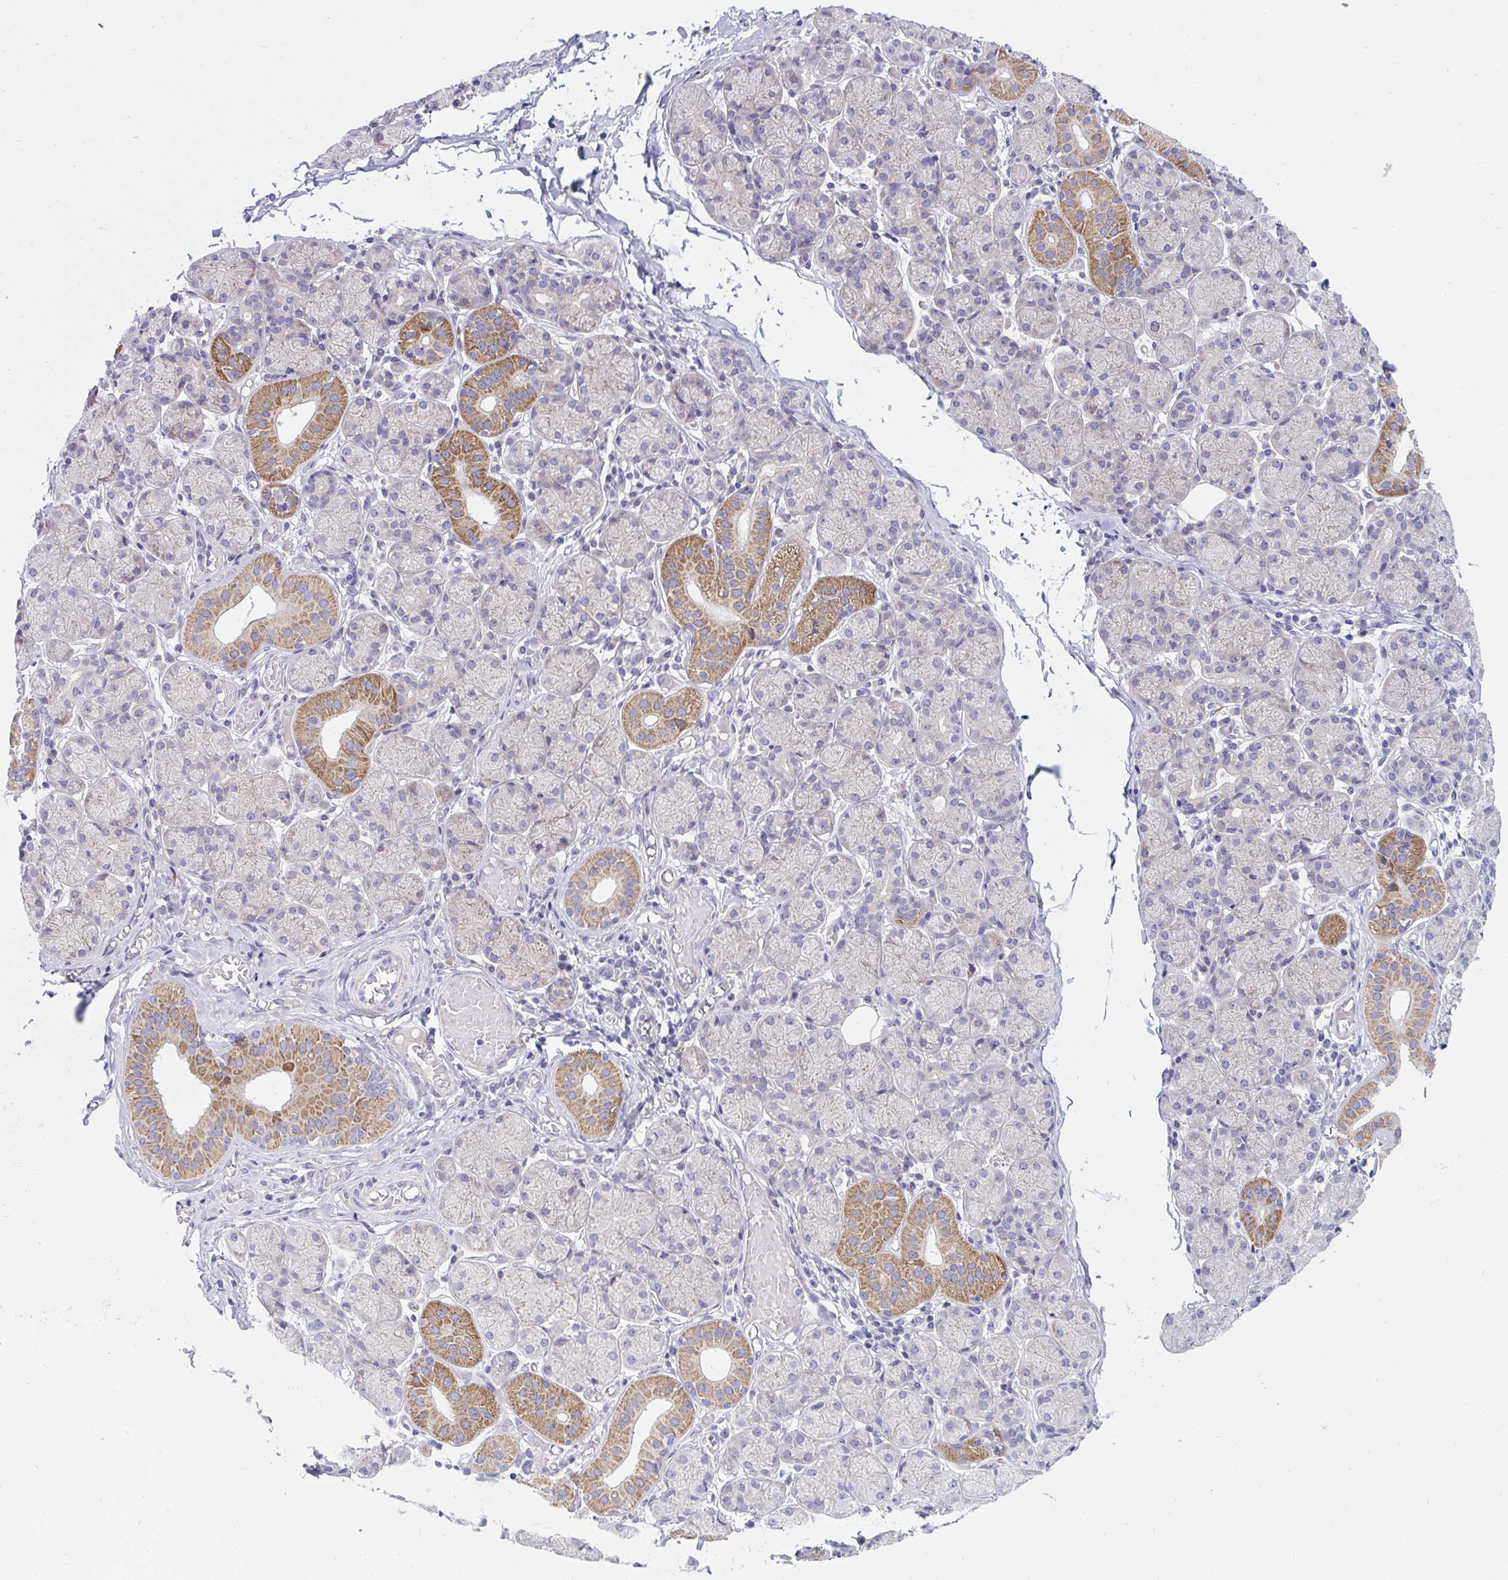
{"staining": {"intensity": "moderate", "quantity": "<25%", "location": "cytoplasmic/membranous"}, "tissue": "salivary gland", "cell_type": "Glandular cells", "image_type": "normal", "snomed": [{"axis": "morphology", "description": "Normal tissue, NOS"}, {"axis": "topography", "description": "Salivary gland"}], "caption": "Salivary gland stained for a protein reveals moderate cytoplasmic/membranous positivity in glandular cells. (DAB (3,3'-diaminobenzidine) IHC, brown staining for protein, blue staining for nuclei).", "gene": "DTX3", "patient": {"sex": "female", "age": 24}}